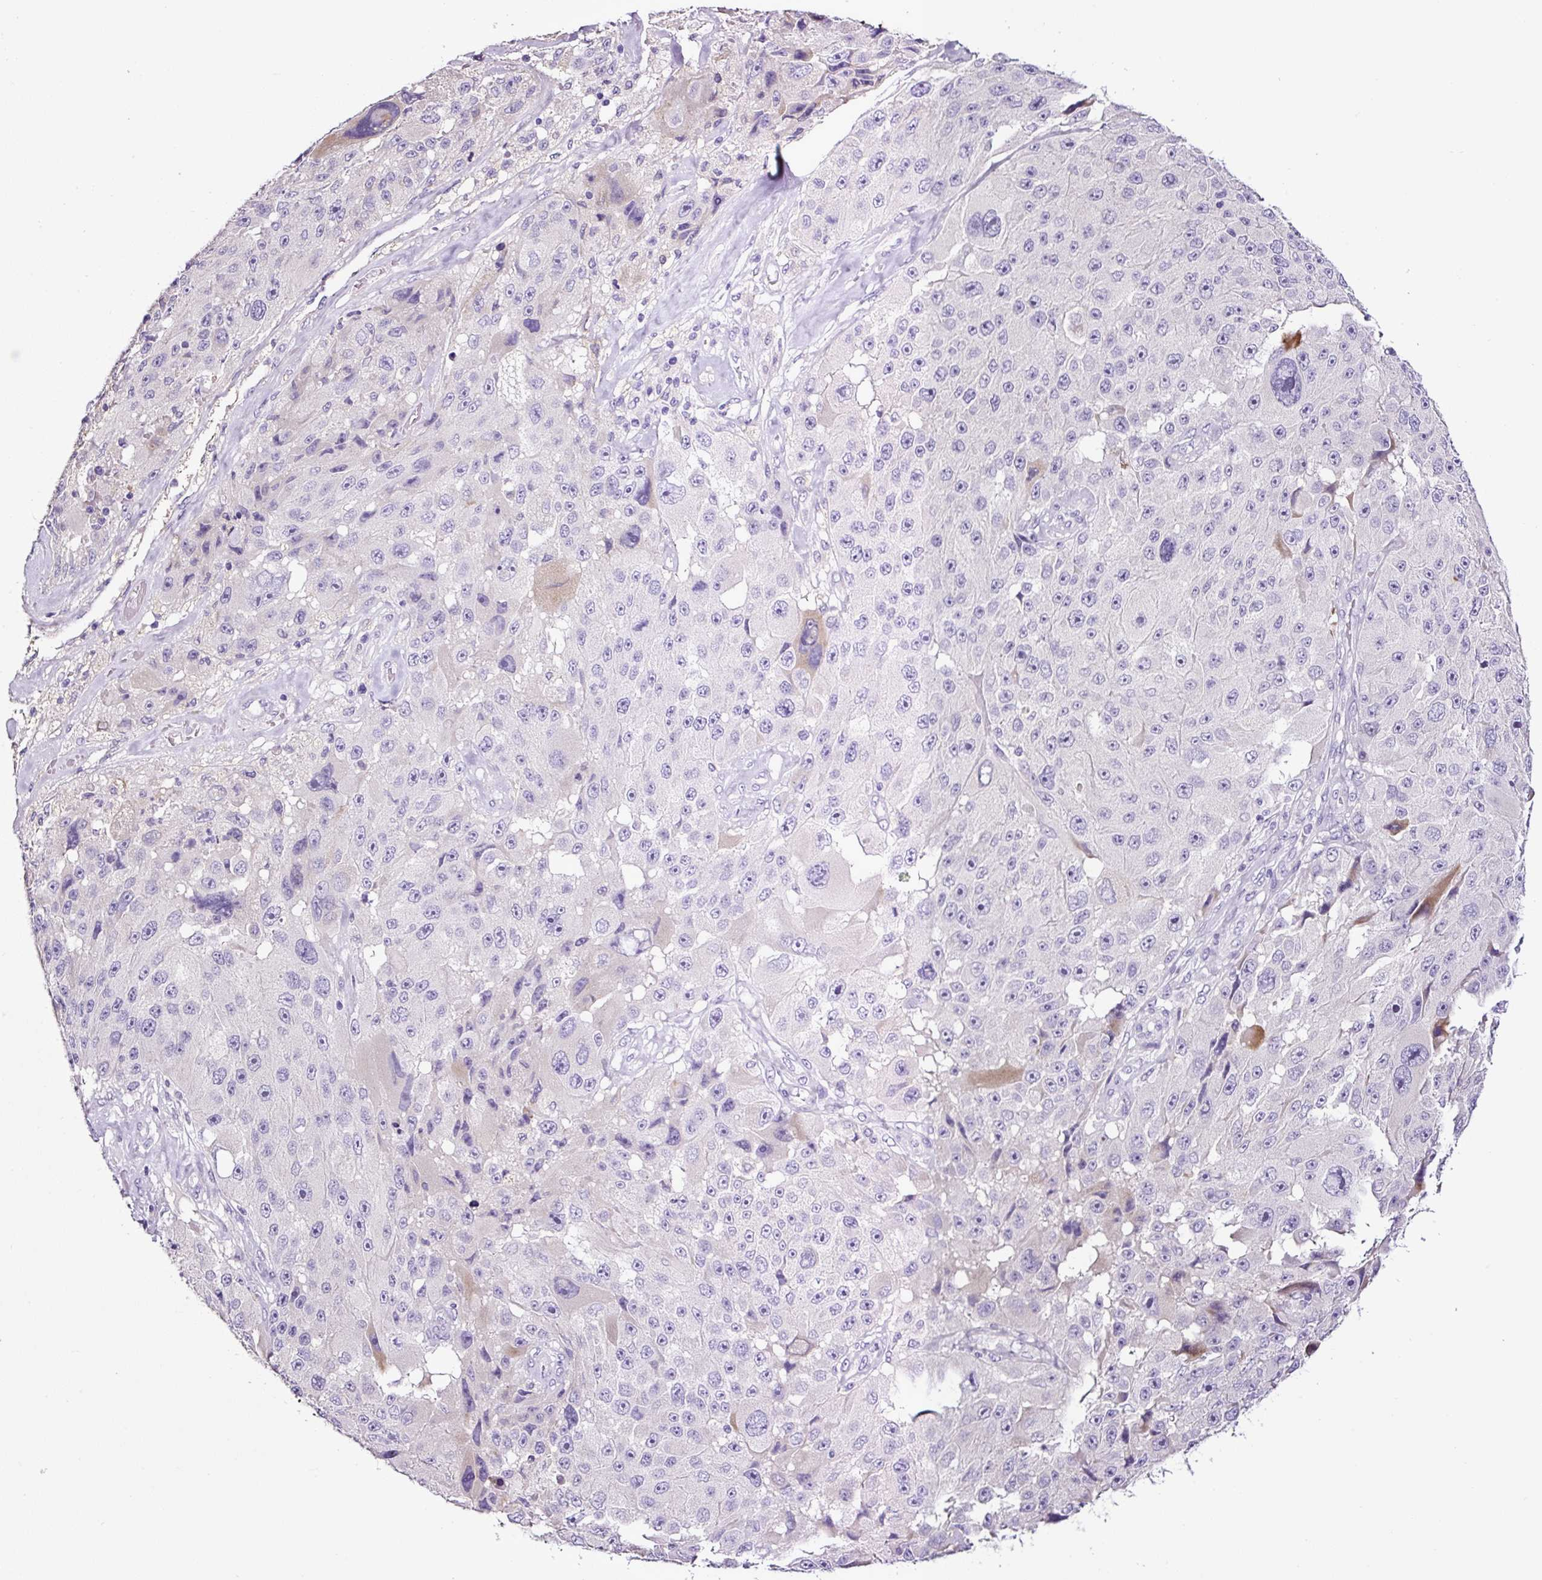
{"staining": {"intensity": "negative", "quantity": "none", "location": "none"}, "tissue": "melanoma", "cell_type": "Tumor cells", "image_type": "cancer", "snomed": [{"axis": "morphology", "description": "Malignant melanoma, Metastatic site"}, {"axis": "topography", "description": "Lymph node"}], "caption": "A photomicrograph of human melanoma is negative for staining in tumor cells.", "gene": "SP8", "patient": {"sex": "male", "age": 62}}